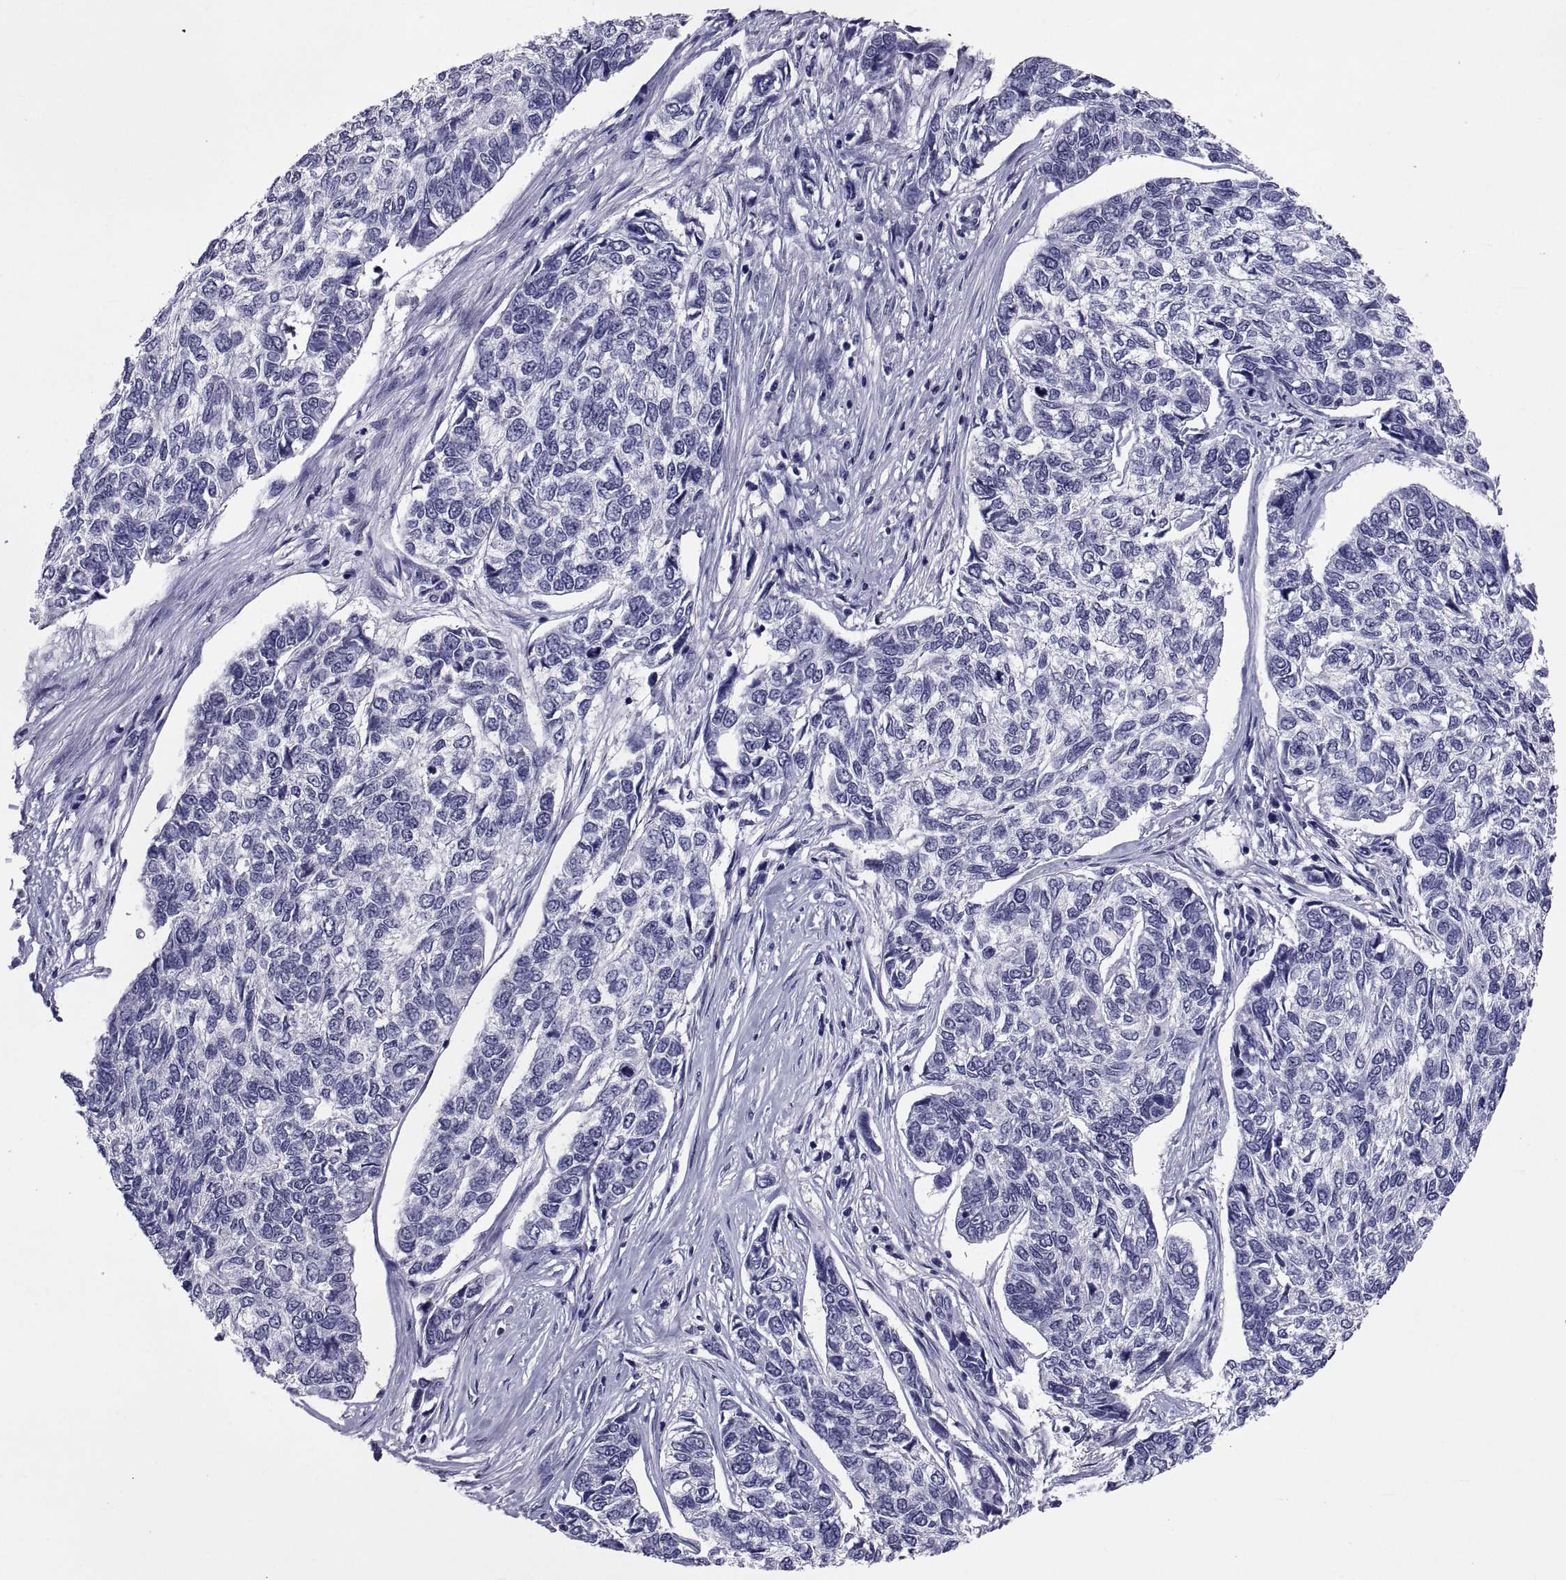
{"staining": {"intensity": "negative", "quantity": "none", "location": "none"}, "tissue": "skin cancer", "cell_type": "Tumor cells", "image_type": "cancer", "snomed": [{"axis": "morphology", "description": "Basal cell carcinoma"}, {"axis": "topography", "description": "Skin"}], "caption": "High power microscopy image of an IHC photomicrograph of skin cancer, revealing no significant expression in tumor cells.", "gene": "TGFBR3L", "patient": {"sex": "female", "age": 65}}